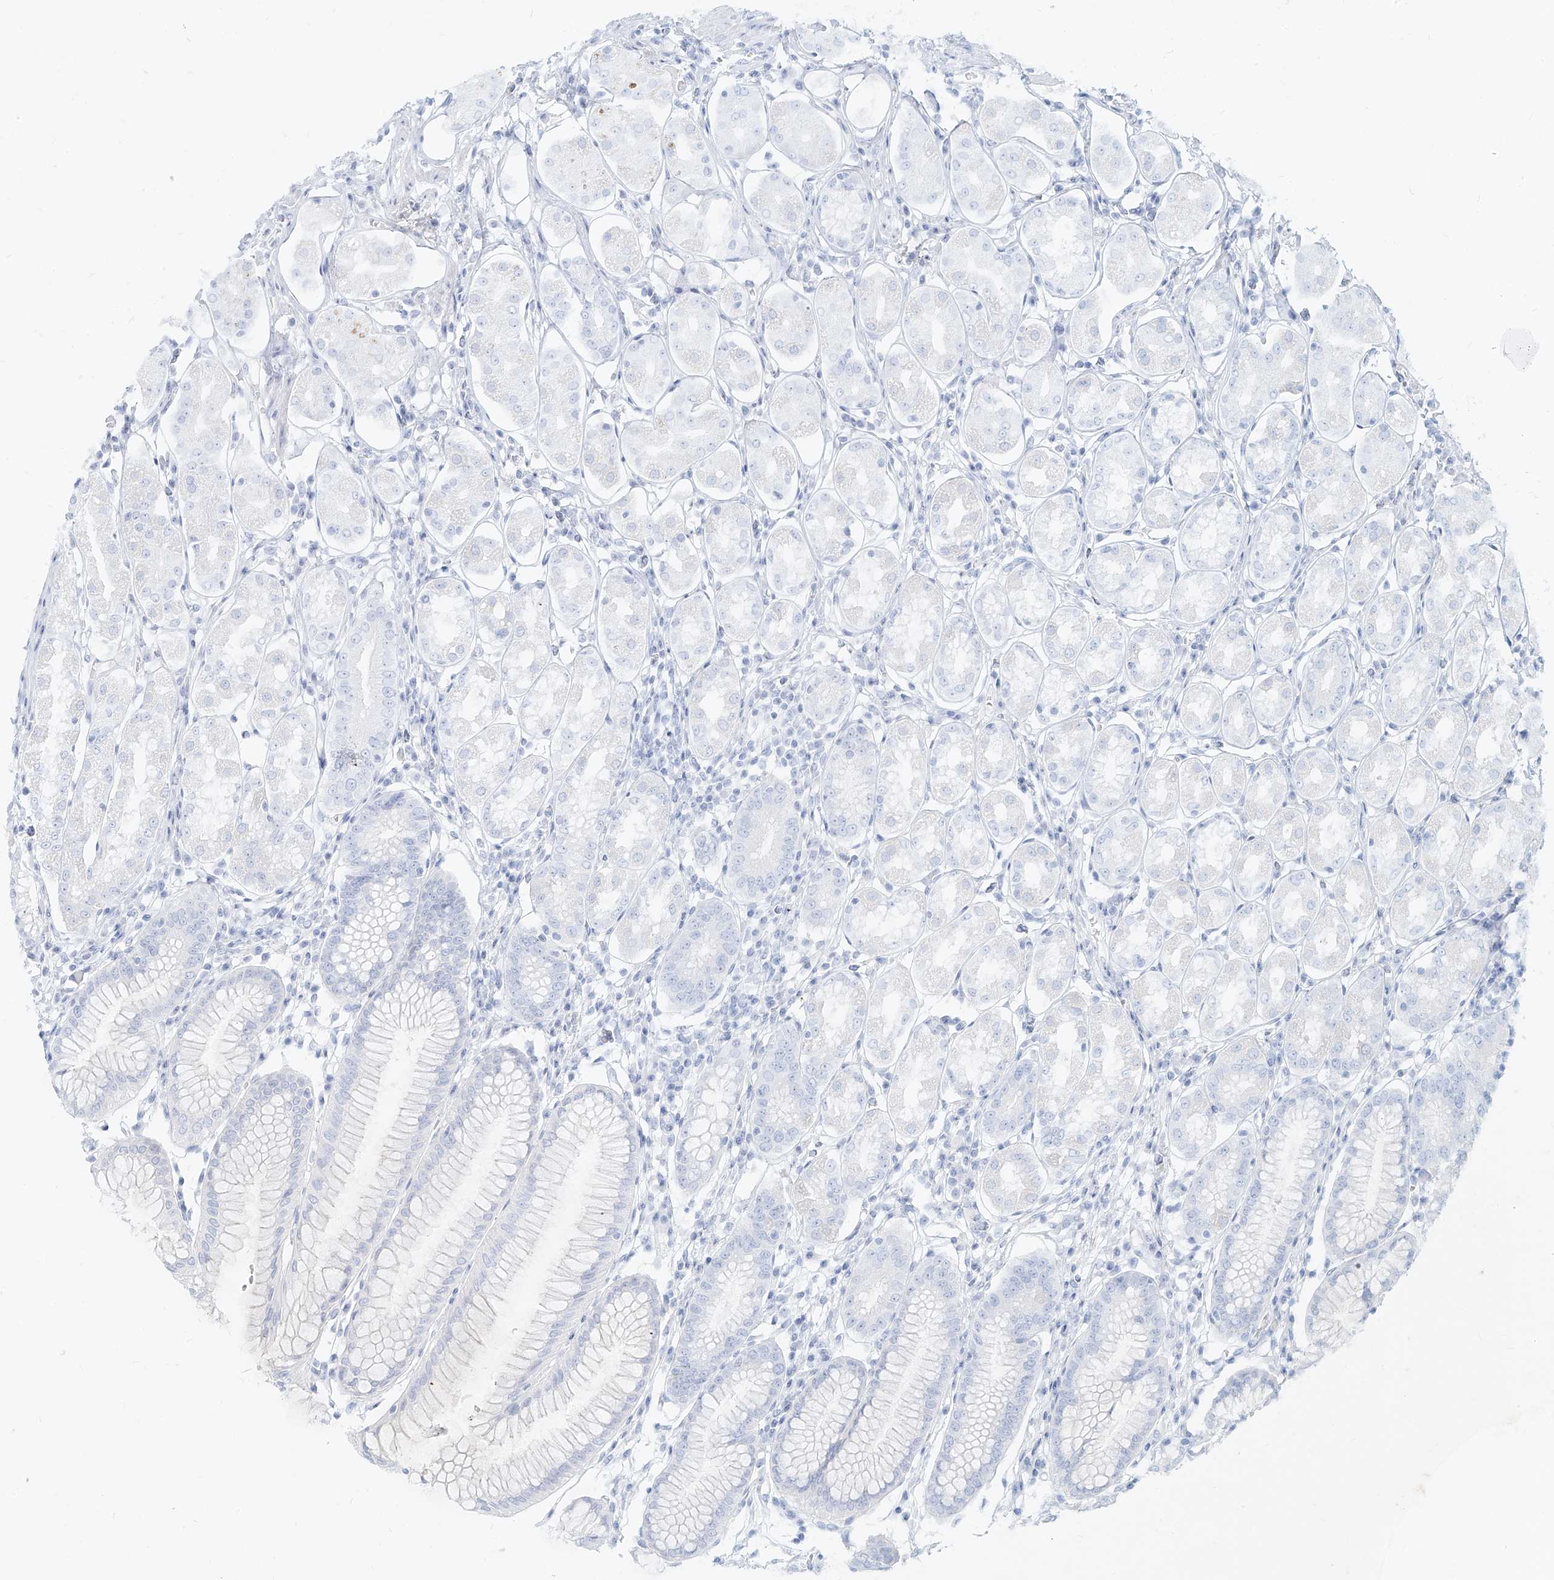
{"staining": {"intensity": "weak", "quantity": "<25%", "location": "cytoplasmic/membranous"}, "tissue": "stomach", "cell_type": "Glandular cells", "image_type": "normal", "snomed": [{"axis": "morphology", "description": "Normal tissue, NOS"}, {"axis": "topography", "description": "Stomach"}, {"axis": "topography", "description": "Stomach, lower"}], "caption": "Glandular cells show no significant protein staining in normal stomach. (Immunohistochemistry (ihc), brightfield microscopy, high magnification).", "gene": "SLC2A12", "patient": {"sex": "female", "age": 56}}